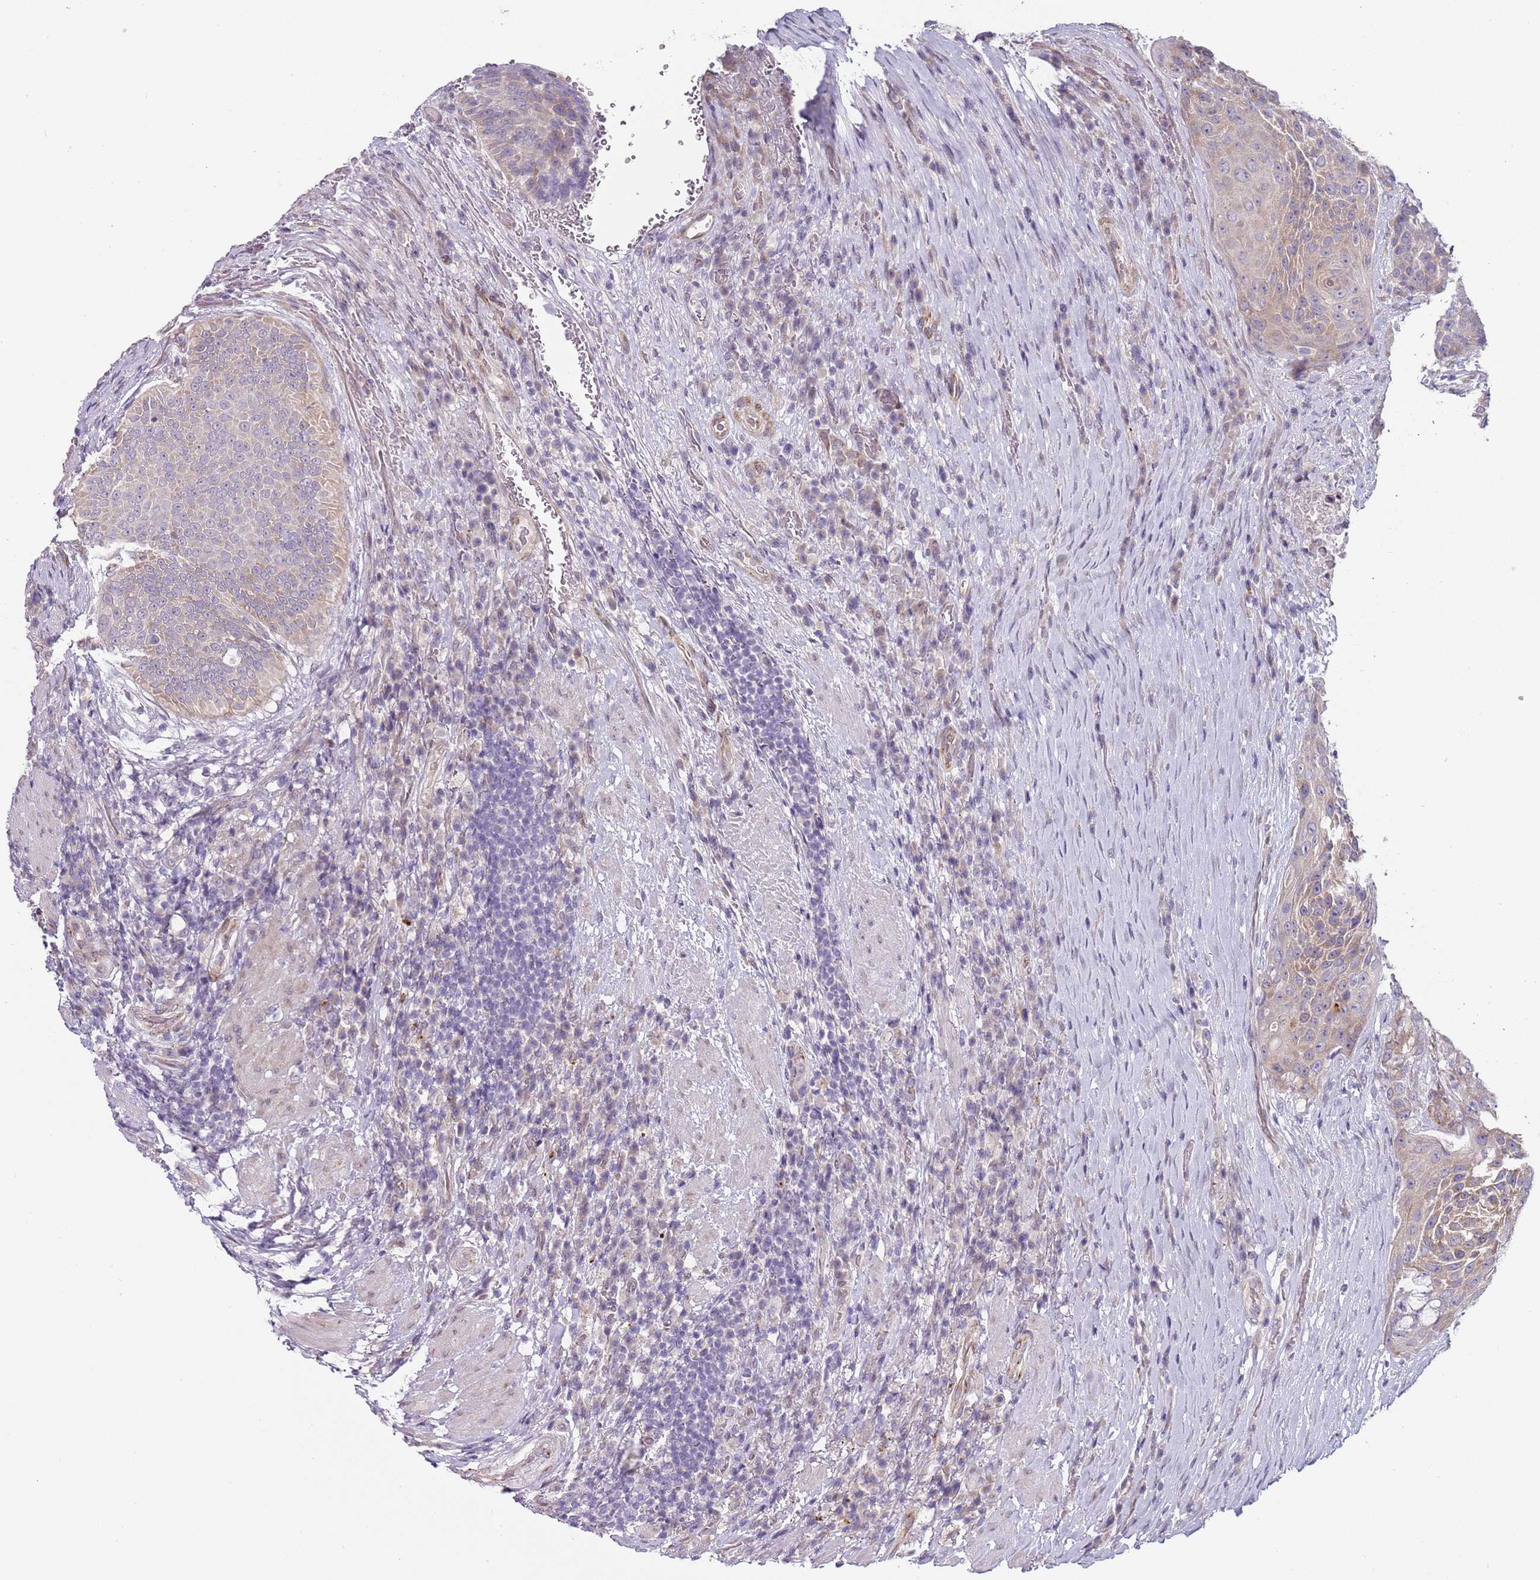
{"staining": {"intensity": "weak", "quantity": "<25%", "location": "cytoplasmic/membranous"}, "tissue": "urothelial cancer", "cell_type": "Tumor cells", "image_type": "cancer", "snomed": [{"axis": "morphology", "description": "Urothelial carcinoma, High grade"}, {"axis": "topography", "description": "Urinary bladder"}], "caption": "Immunohistochemical staining of human urothelial cancer exhibits no significant staining in tumor cells. (DAB IHC visualized using brightfield microscopy, high magnification).", "gene": "TBC1D9", "patient": {"sex": "female", "age": 63}}